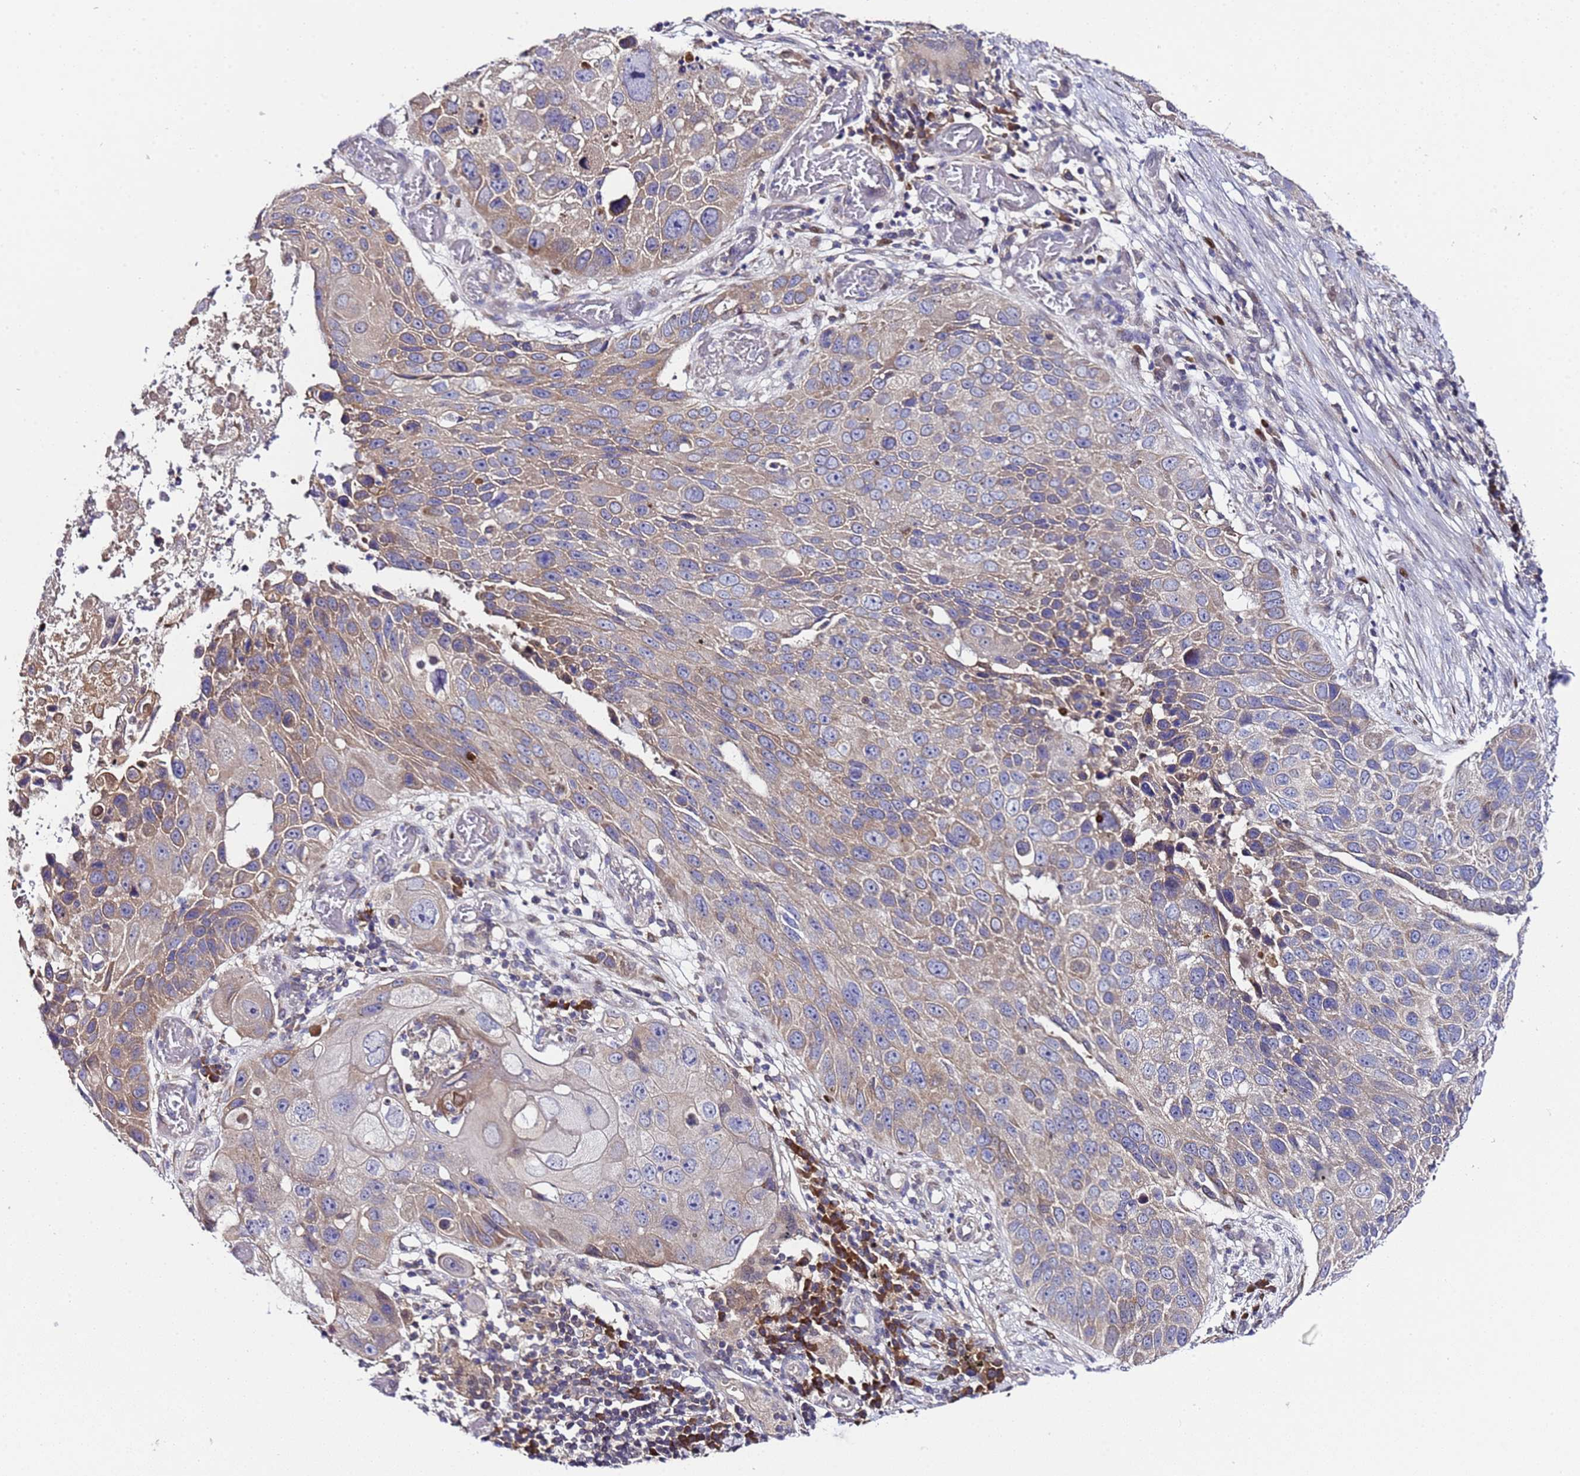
{"staining": {"intensity": "weak", "quantity": ">75%", "location": "cytoplasmic/membranous"}, "tissue": "lung cancer", "cell_type": "Tumor cells", "image_type": "cancer", "snomed": [{"axis": "morphology", "description": "Squamous cell carcinoma, NOS"}, {"axis": "topography", "description": "Lung"}], "caption": "This is a photomicrograph of IHC staining of lung cancer (squamous cell carcinoma), which shows weak staining in the cytoplasmic/membranous of tumor cells.", "gene": "ALG3", "patient": {"sex": "male", "age": 61}}